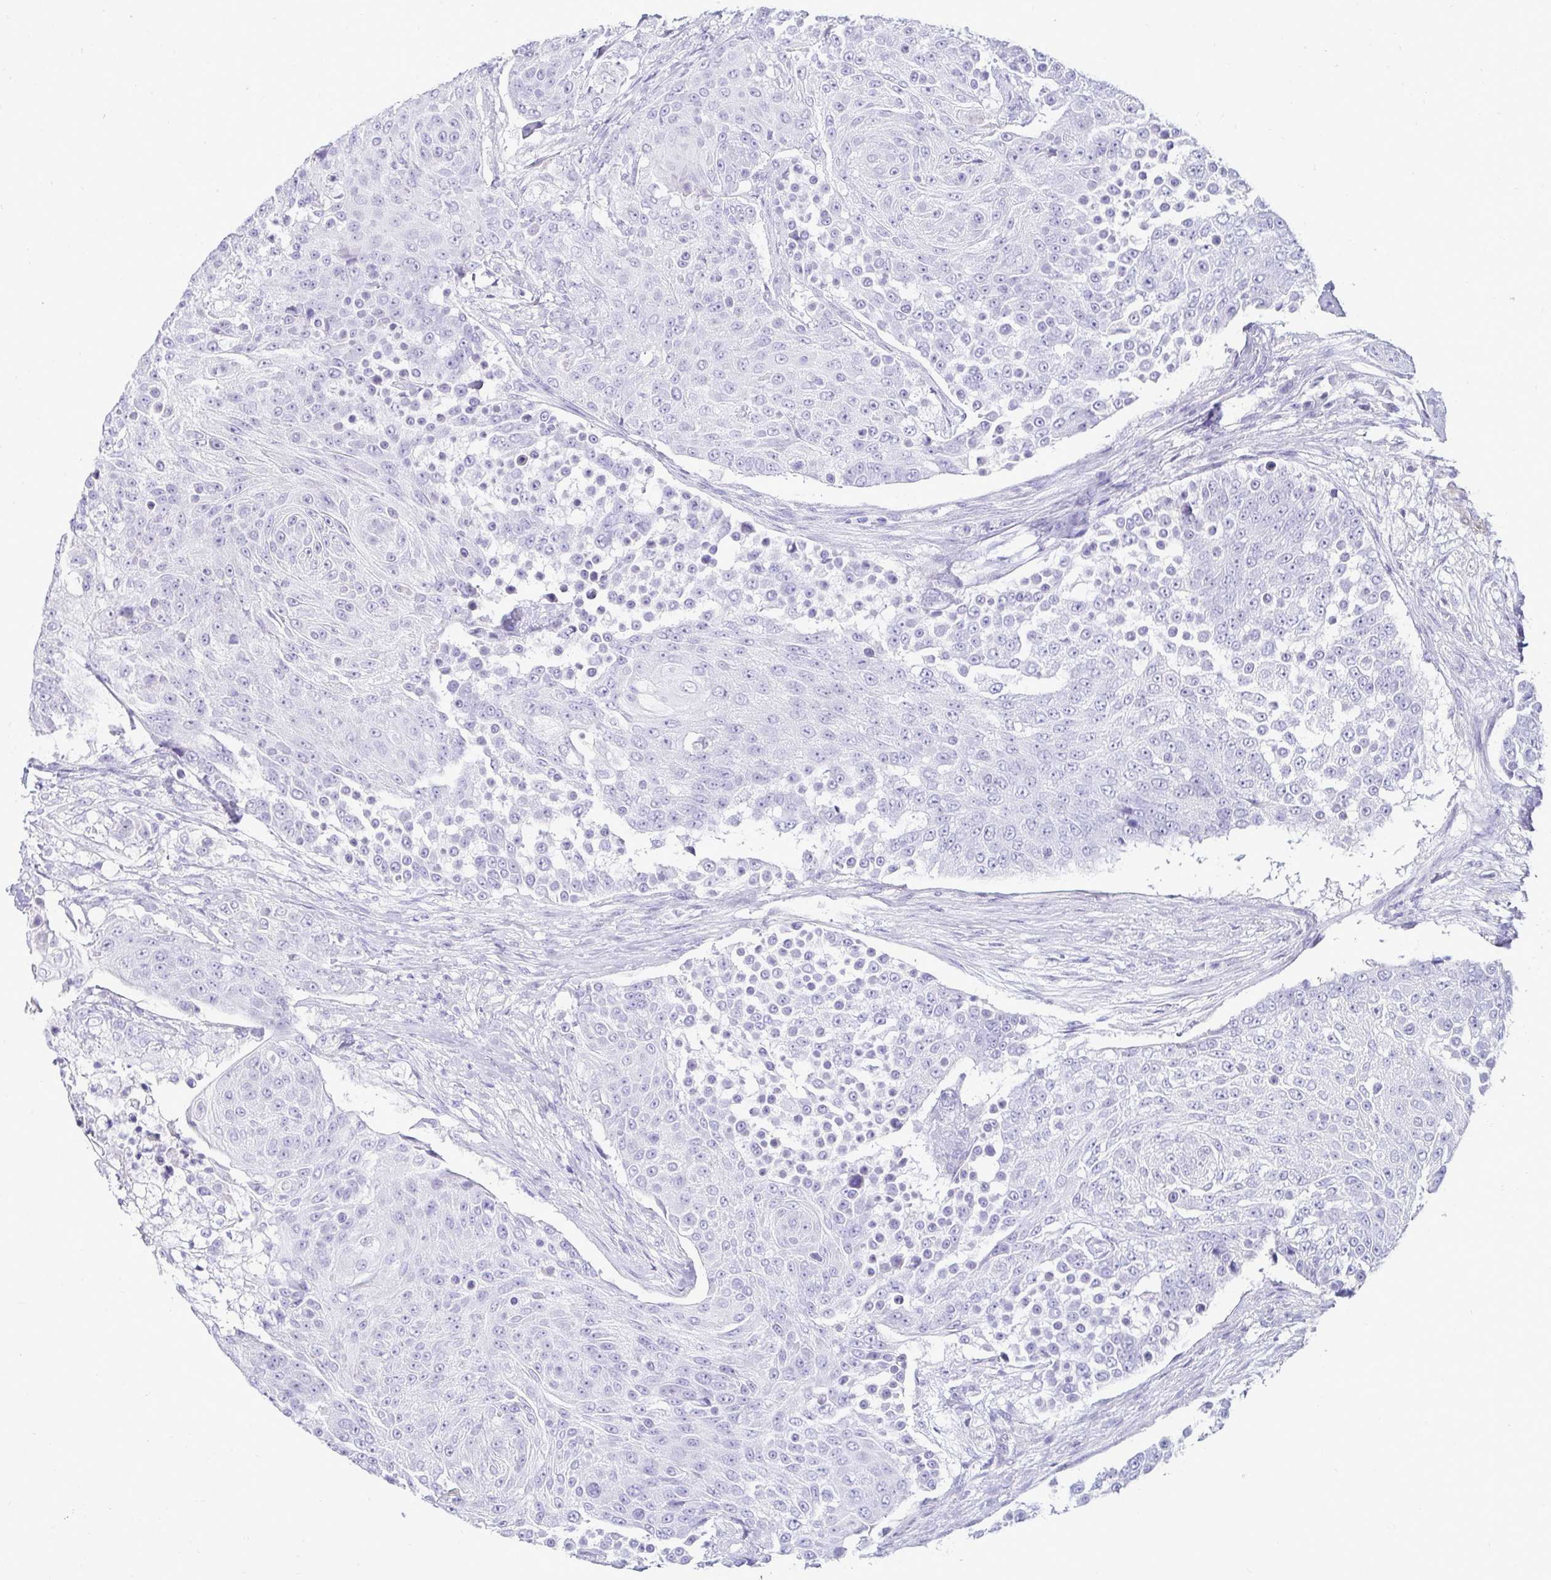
{"staining": {"intensity": "negative", "quantity": "none", "location": "none"}, "tissue": "urothelial cancer", "cell_type": "Tumor cells", "image_type": "cancer", "snomed": [{"axis": "morphology", "description": "Urothelial carcinoma, High grade"}, {"axis": "topography", "description": "Urinary bladder"}], "caption": "There is no significant positivity in tumor cells of urothelial cancer.", "gene": "HSPB6", "patient": {"sex": "female", "age": 63}}